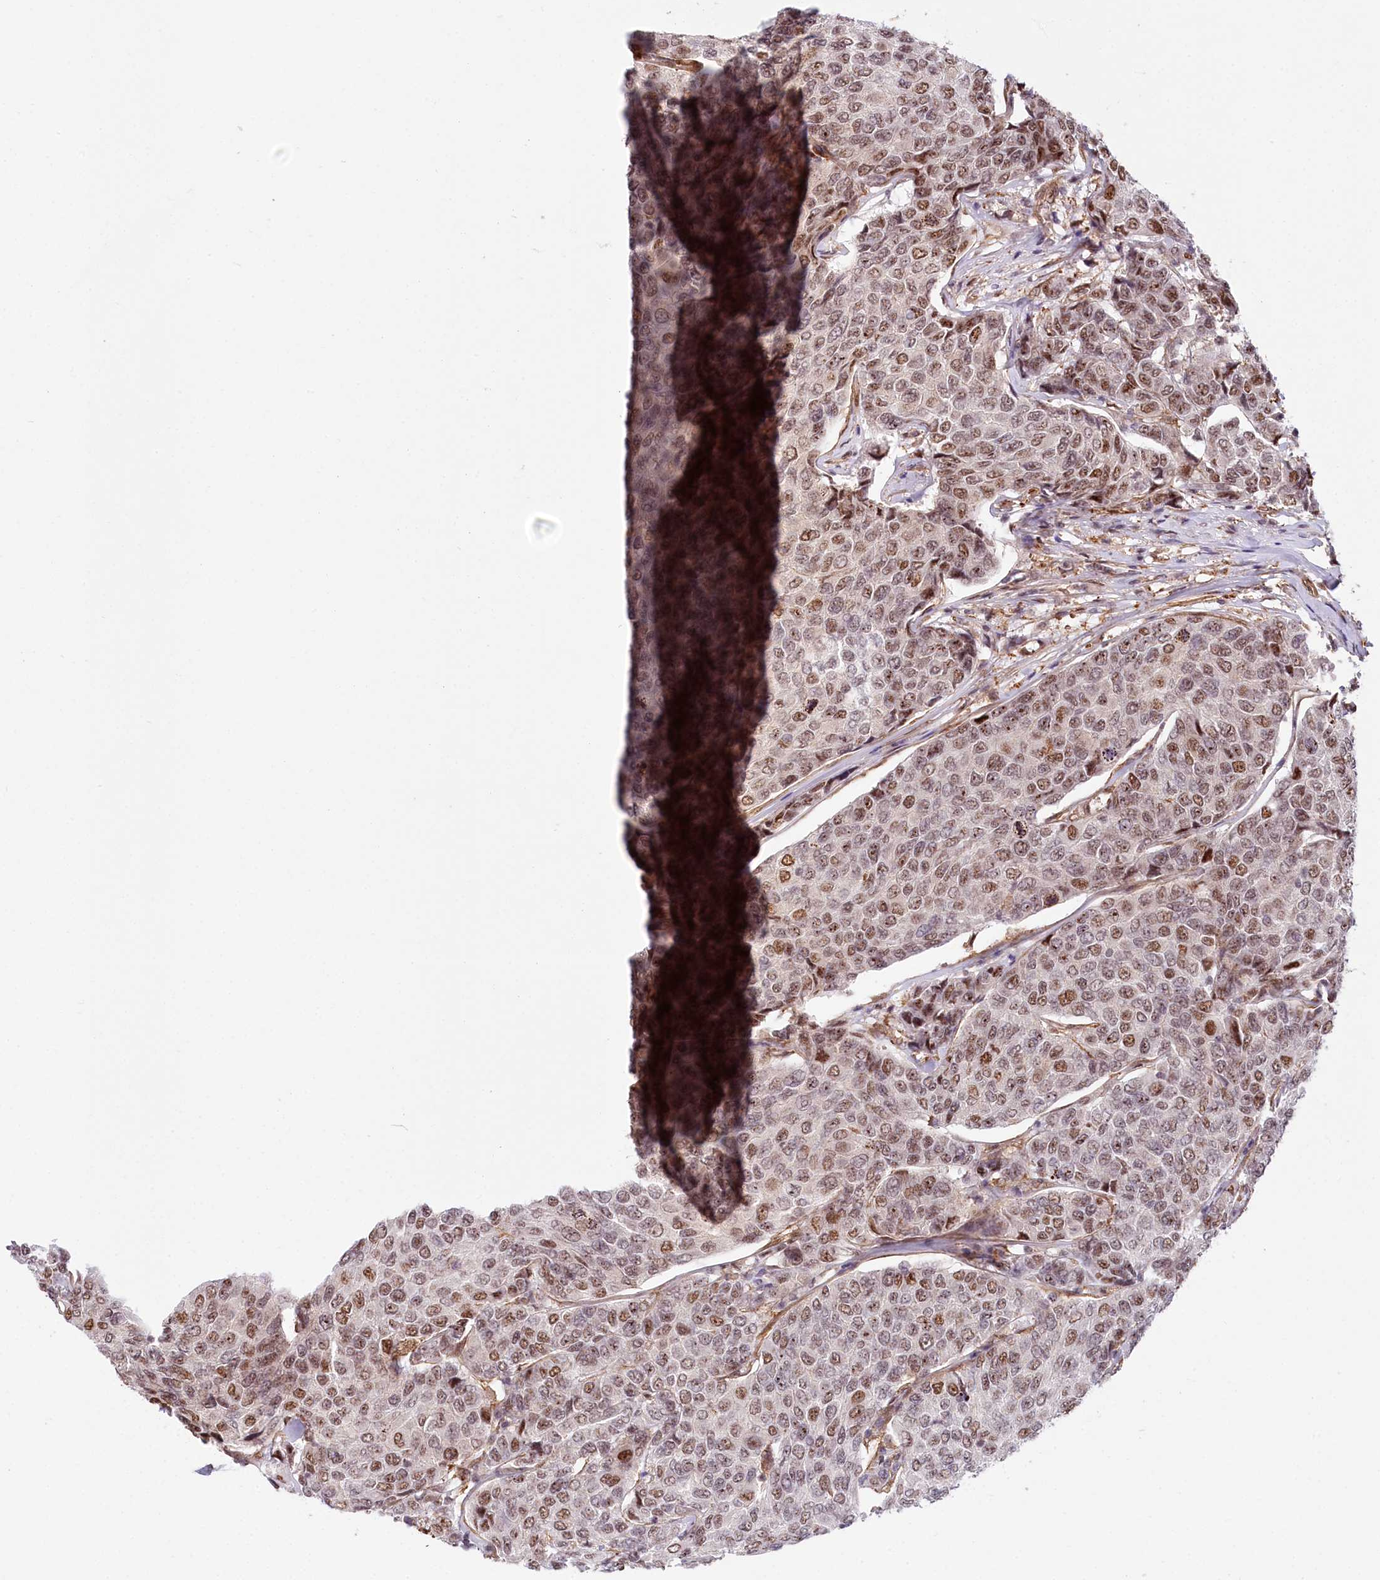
{"staining": {"intensity": "moderate", "quantity": "25%-75%", "location": "nuclear"}, "tissue": "breast cancer", "cell_type": "Tumor cells", "image_type": "cancer", "snomed": [{"axis": "morphology", "description": "Duct carcinoma"}, {"axis": "topography", "description": "Breast"}], "caption": "DAB immunohistochemical staining of breast intraductal carcinoma displays moderate nuclear protein expression in approximately 25%-75% of tumor cells. (DAB = brown stain, brightfield microscopy at high magnification).", "gene": "TUBGCP2", "patient": {"sex": "female", "age": 55}}